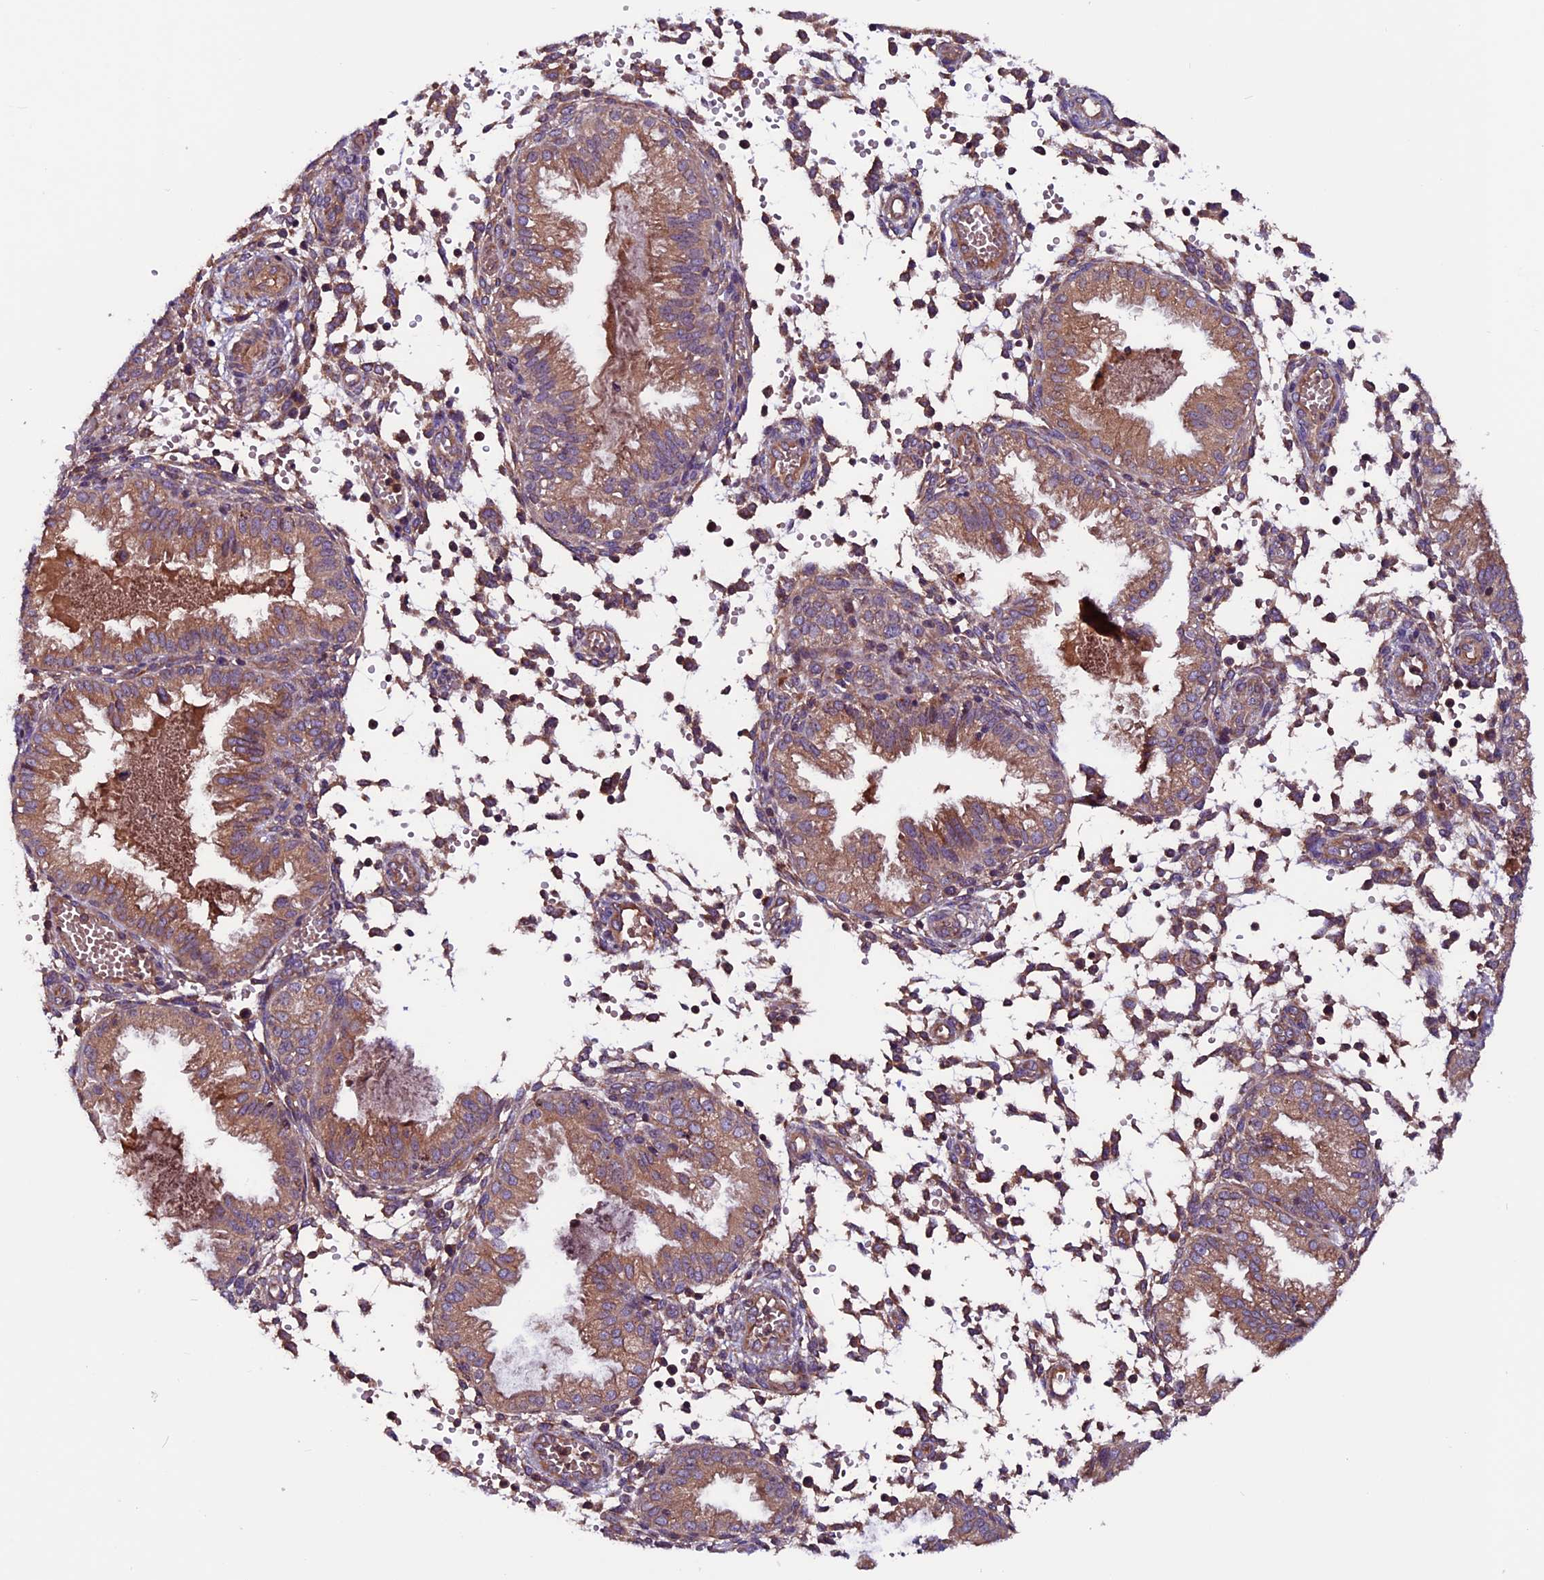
{"staining": {"intensity": "weak", "quantity": "25%-75%", "location": "cytoplasmic/membranous"}, "tissue": "endometrium", "cell_type": "Cells in endometrial stroma", "image_type": "normal", "snomed": [{"axis": "morphology", "description": "Normal tissue, NOS"}, {"axis": "topography", "description": "Endometrium"}], "caption": "Immunohistochemical staining of benign endometrium shows weak cytoplasmic/membranous protein staining in approximately 25%-75% of cells in endometrial stroma.", "gene": "ZNF598", "patient": {"sex": "female", "age": 33}}